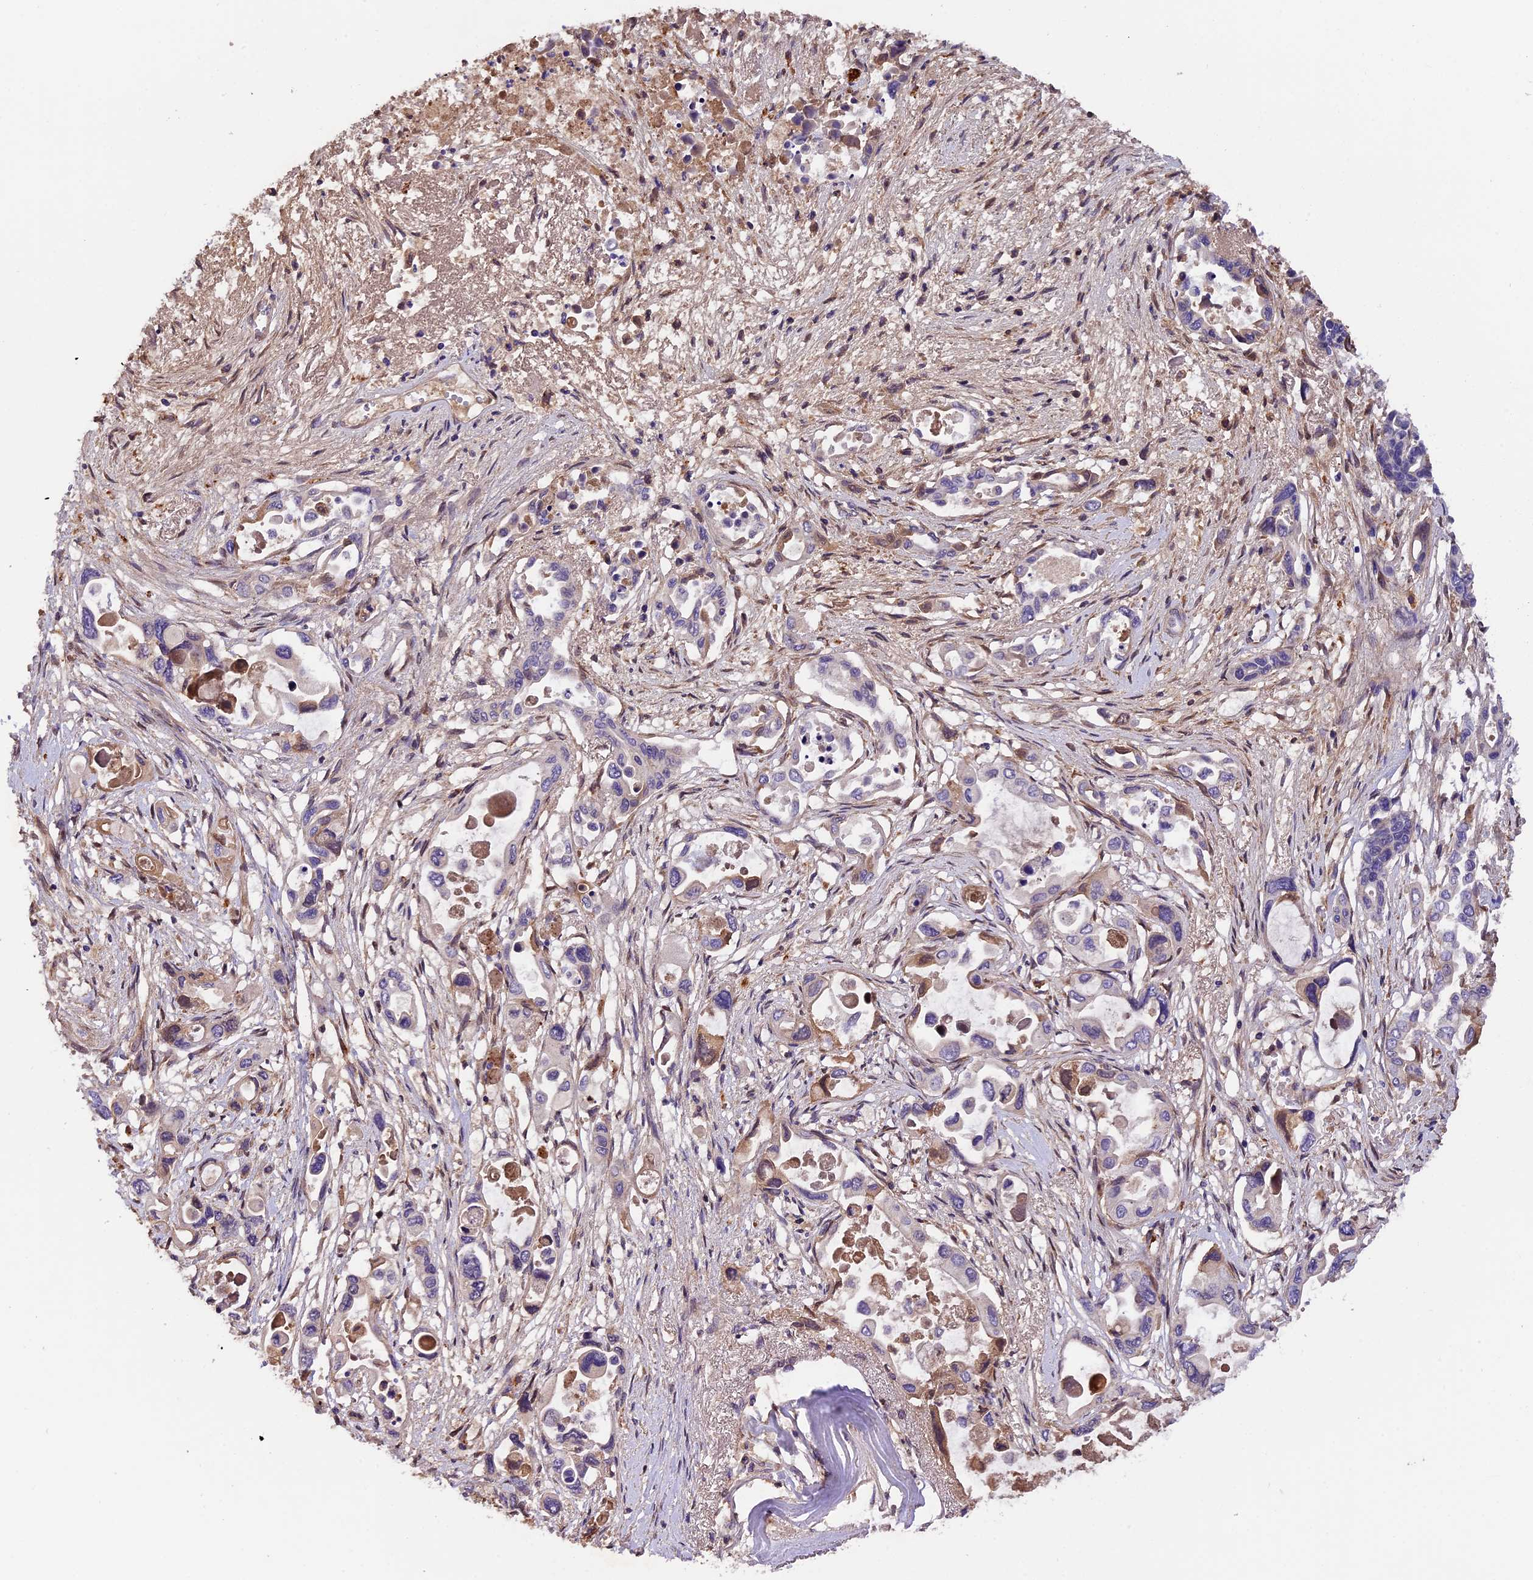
{"staining": {"intensity": "negative", "quantity": "none", "location": "none"}, "tissue": "pancreatic cancer", "cell_type": "Tumor cells", "image_type": "cancer", "snomed": [{"axis": "morphology", "description": "Adenocarcinoma, NOS"}, {"axis": "topography", "description": "Pancreas"}], "caption": "The micrograph reveals no staining of tumor cells in pancreatic cancer.", "gene": "SETD6", "patient": {"sex": "male", "age": 92}}